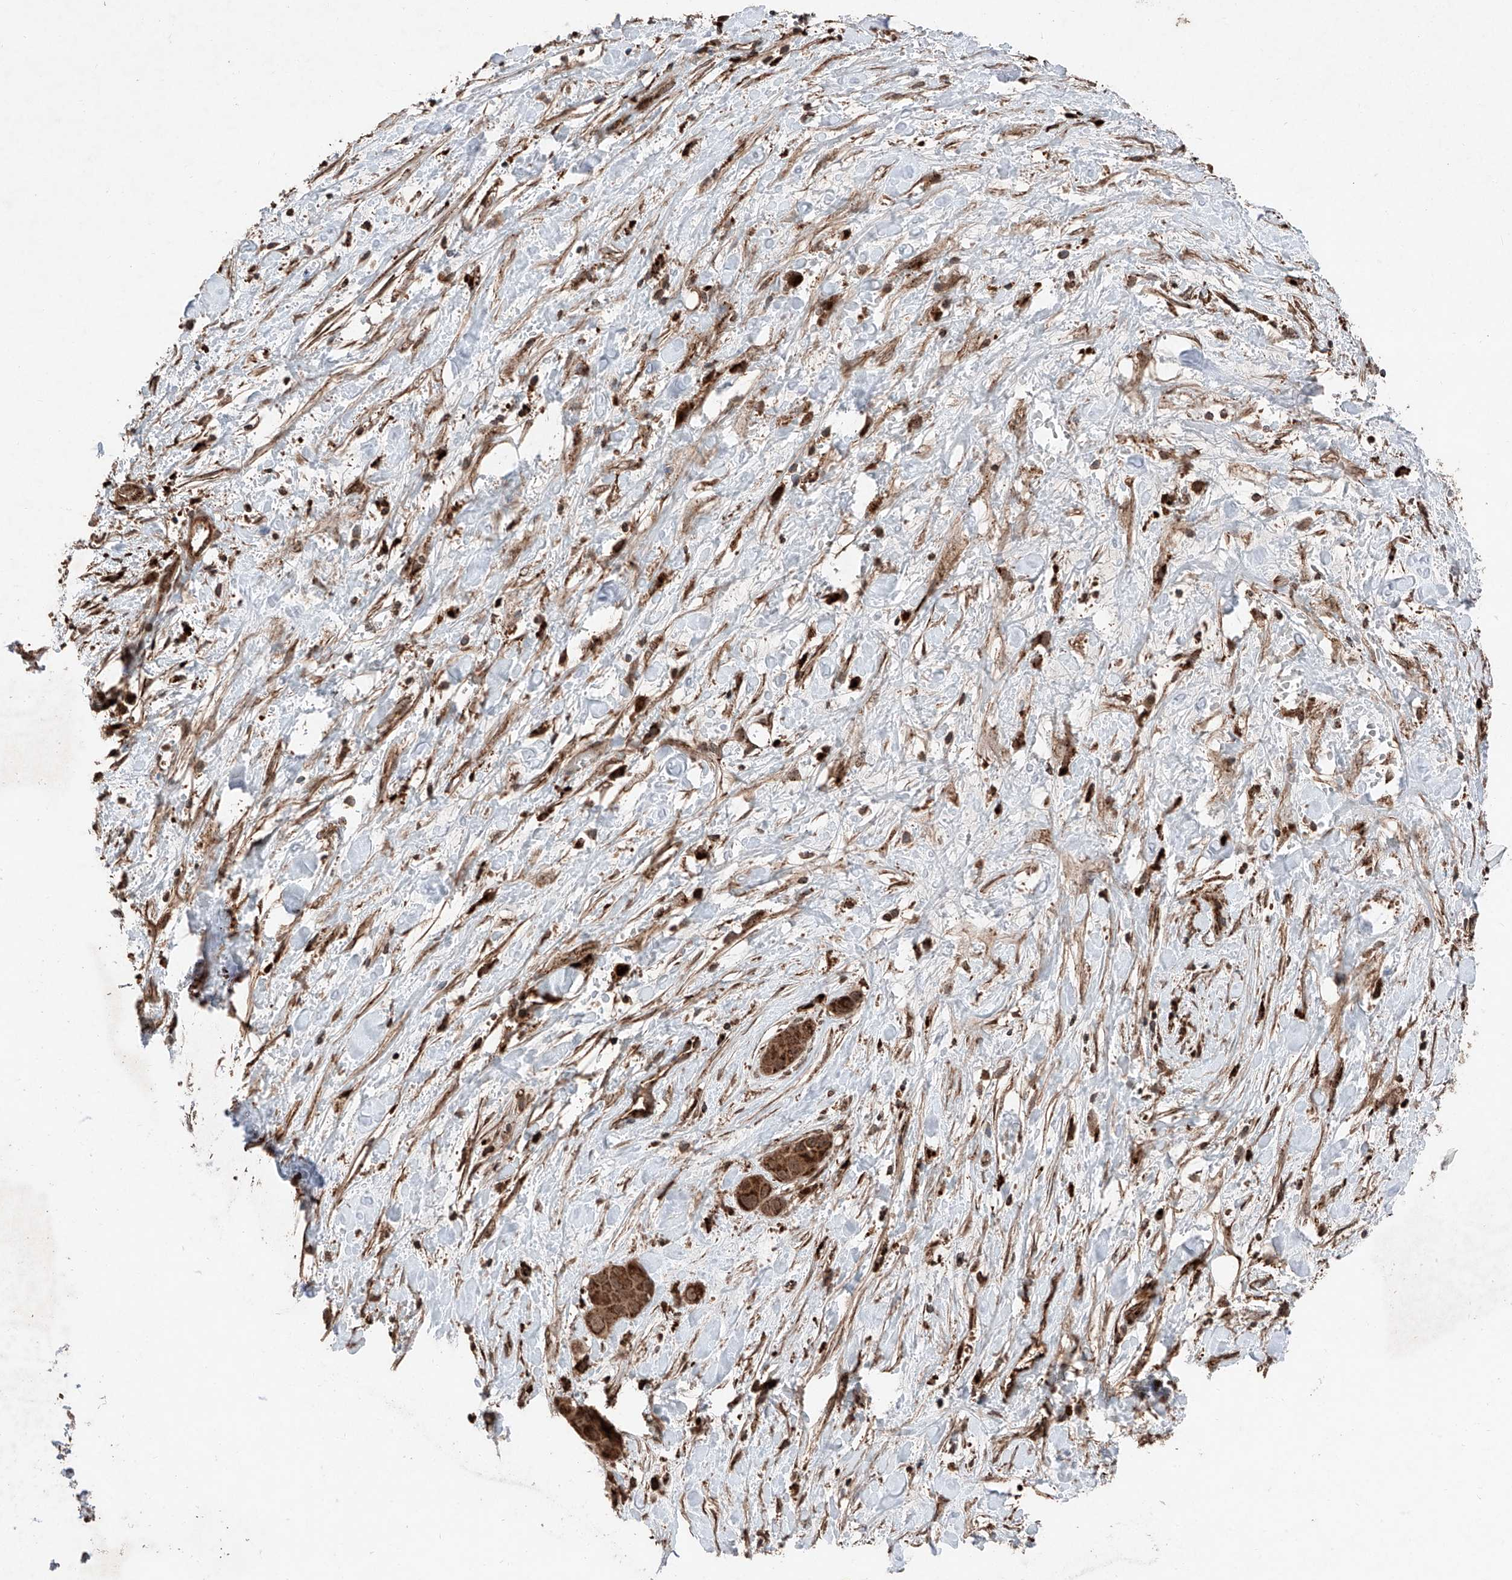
{"staining": {"intensity": "strong", "quantity": ">75%", "location": "cytoplasmic/membranous"}, "tissue": "liver cancer", "cell_type": "Tumor cells", "image_type": "cancer", "snomed": [{"axis": "morphology", "description": "Cholangiocarcinoma"}, {"axis": "topography", "description": "Liver"}], "caption": "There is high levels of strong cytoplasmic/membranous staining in tumor cells of liver cancer (cholangiocarcinoma), as demonstrated by immunohistochemical staining (brown color).", "gene": "ZSCAN29", "patient": {"sex": "female", "age": 52}}